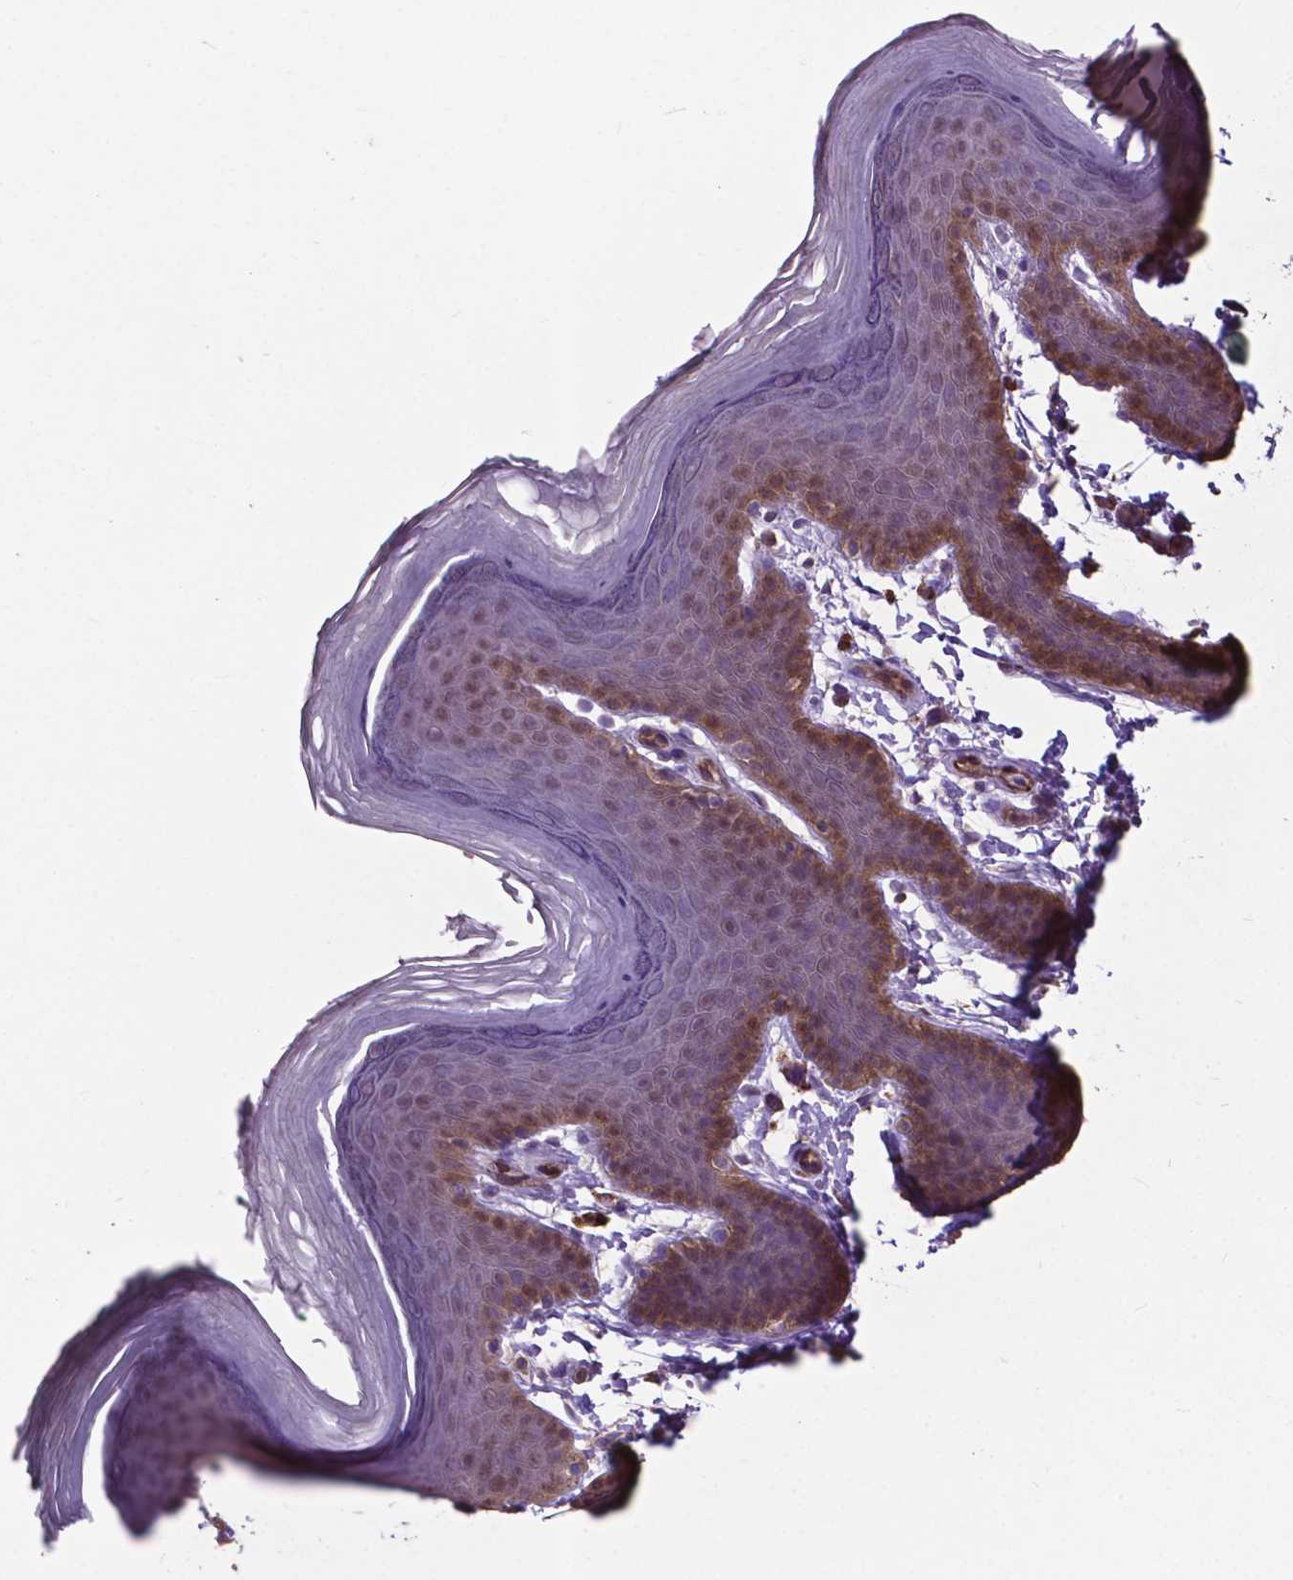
{"staining": {"intensity": "moderate", "quantity": "25%-75%", "location": "cytoplasmic/membranous,nuclear"}, "tissue": "skin", "cell_type": "Epidermal cells", "image_type": "normal", "snomed": [{"axis": "morphology", "description": "Normal tissue, NOS"}, {"axis": "topography", "description": "Anal"}], "caption": "Moderate cytoplasmic/membranous,nuclear positivity for a protein is present in about 25%-75% of epidermal cells of benign skin using immunohistochemistry.", "gene": "PDLIM1", "patient": {"sex": "male", "age": 53}}